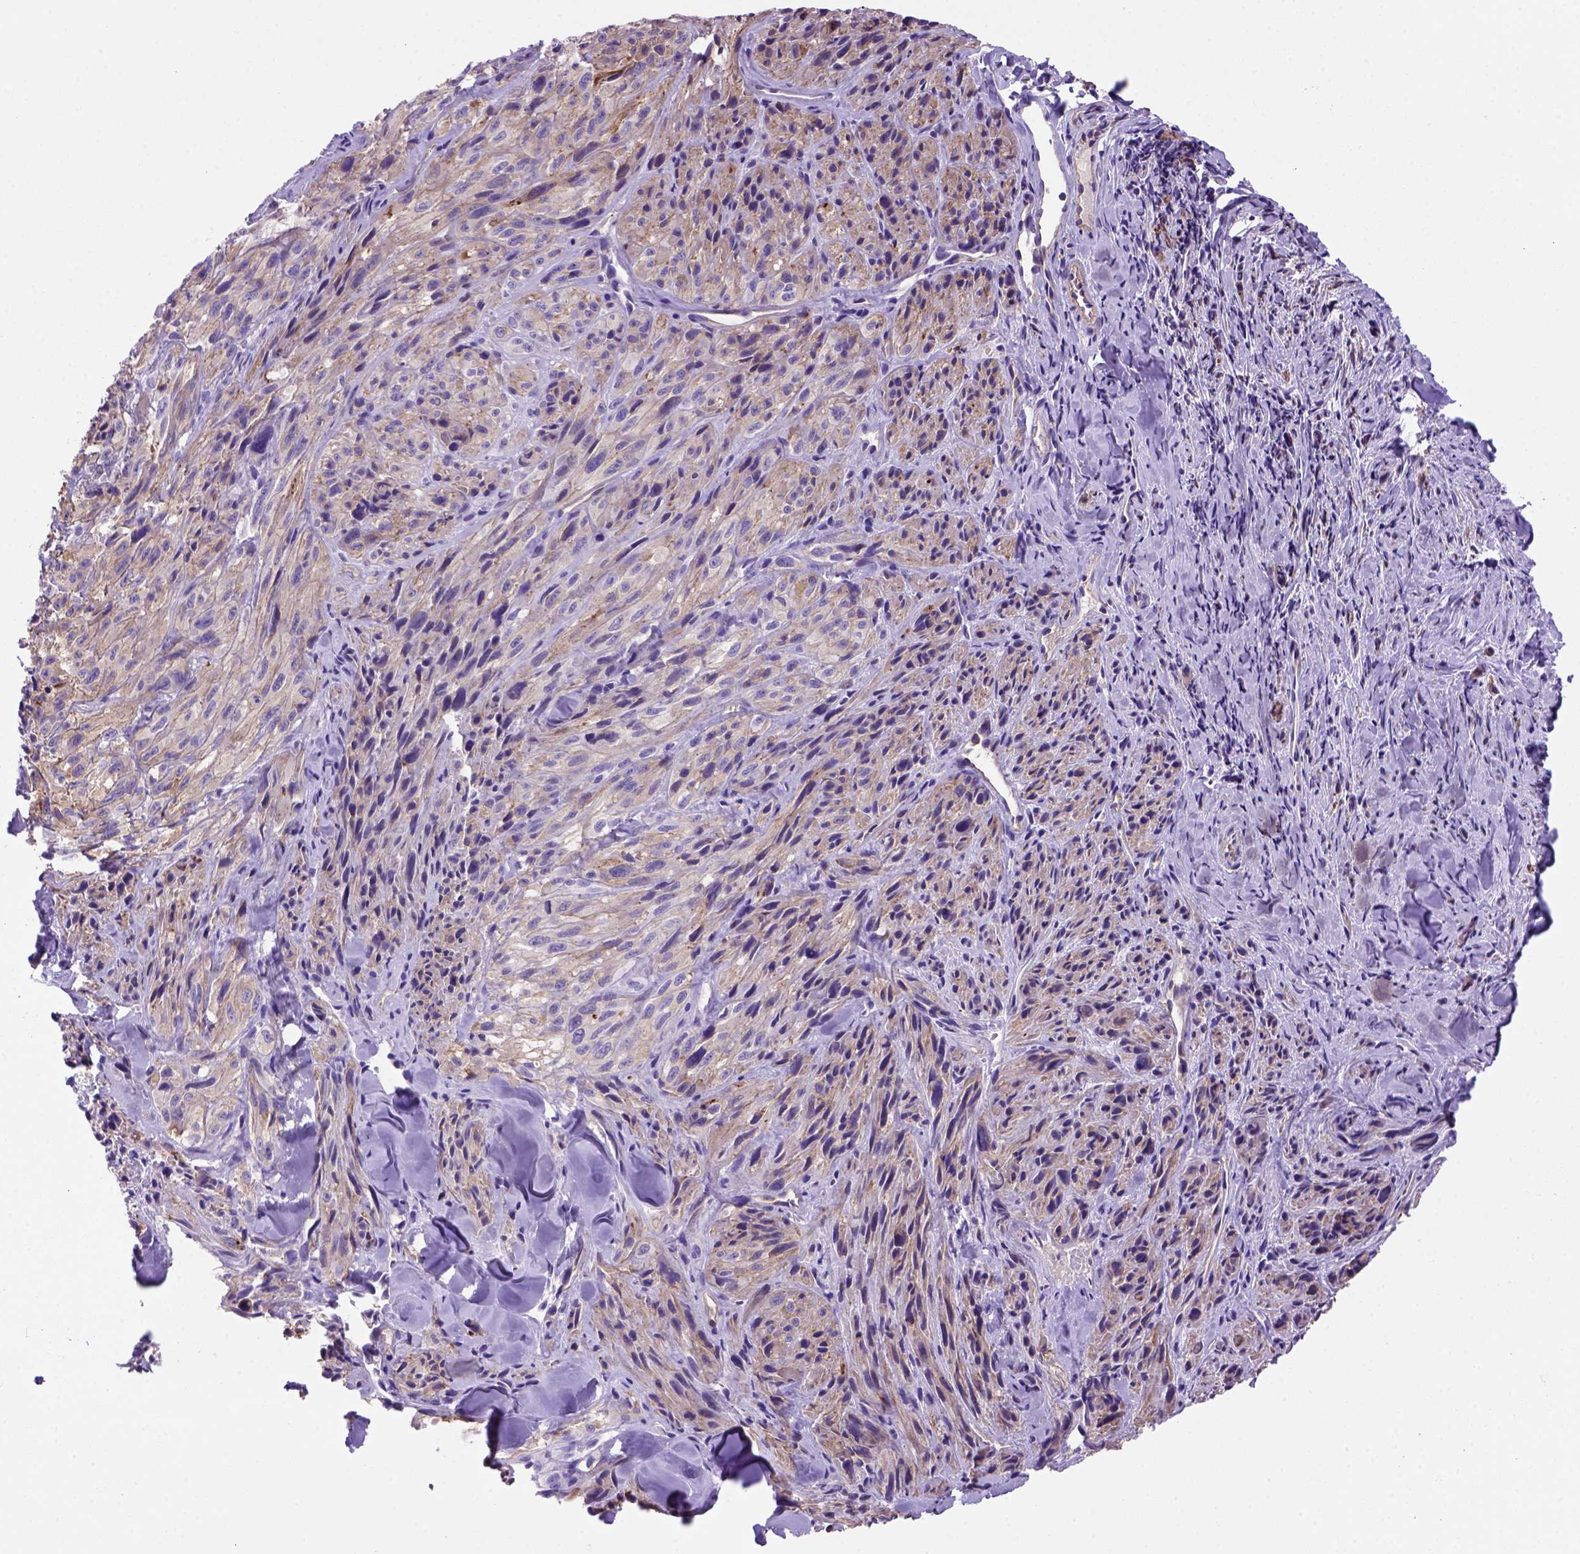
{"staining": {"intensity": "moderate", "quantity": ">75%", "location": "cytoplasmic/membranous"}, "tissue": "melanoma", "cell_type": "Tumor cells", "image_type": "cancer", "snomed": [{"axis": "morphology", "description": "Malignant melanoma, NOS"}, {"axis": "topography", "description": "Skin"}], "caption": "Protein staining by immunohistochemistry (IHC) shows moderate cytoplasmic/membranous expression in about >75% of tumor cells in melanoma.", "gene": "PEX12", "patient": {"sex": "male", "age": 67}}